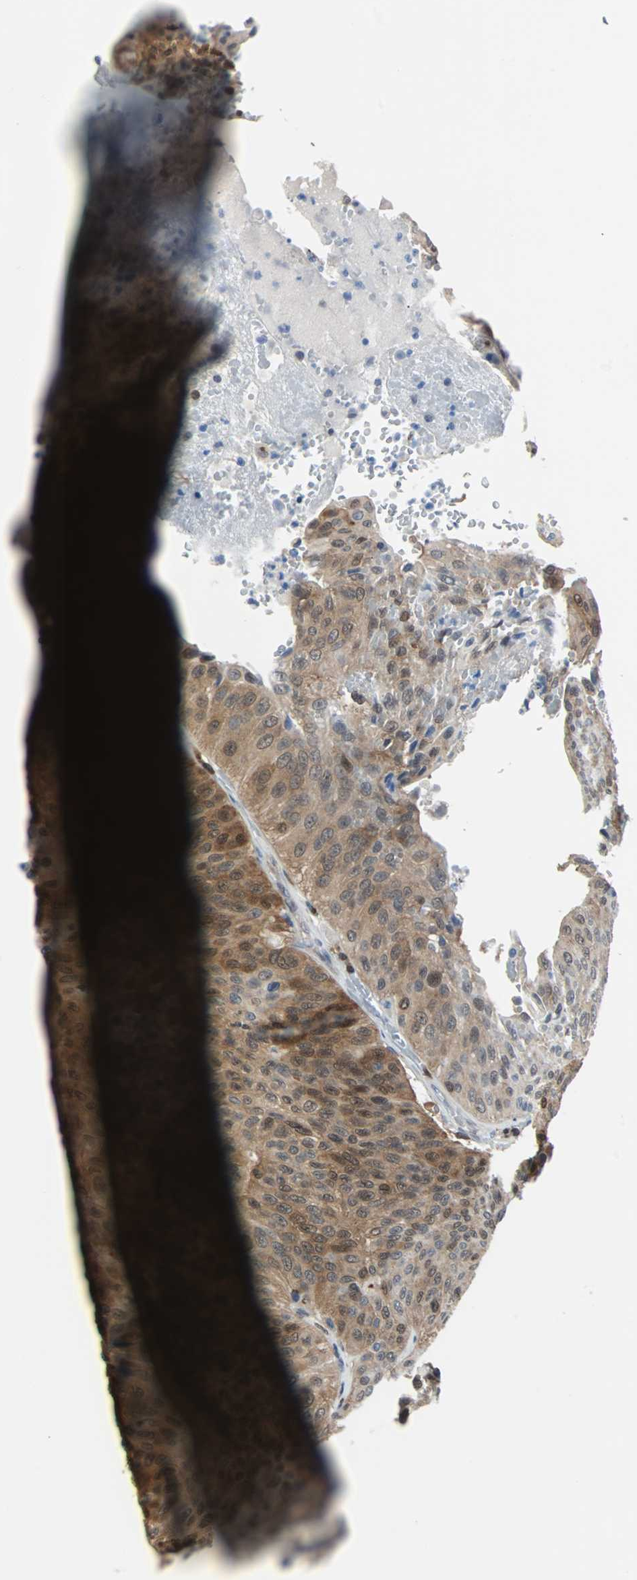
{"staining": {"intensity": "moderate", "quantity": "25%-75%", "location": "cytoplasmic/membranous,nuclear"}, "tissue": "urothelial cancer", "cell_type": "Tumor cells", "image_type": "cancer", "snomed": [{"axis": "morphology", "description": "Urothelial carcinoma, High grade"}, {"axis": "topography", "description": "Urinary bladder"}], "caption": "High-grade urothelial carcinoma was stained to show a protein in brown. There is medium levels of moderate cytoplasmic/membranous and nuclear positivity in approximately 25%-75% of tumor cells. Using DAB (3,3'-diaminobenzidine) (brown) and hematoxylin (blue) stains, captured at high magnification using brightfield microscopy.", "gene": "MAP2K6", "patient": {"sex": "male", "age": 66}}